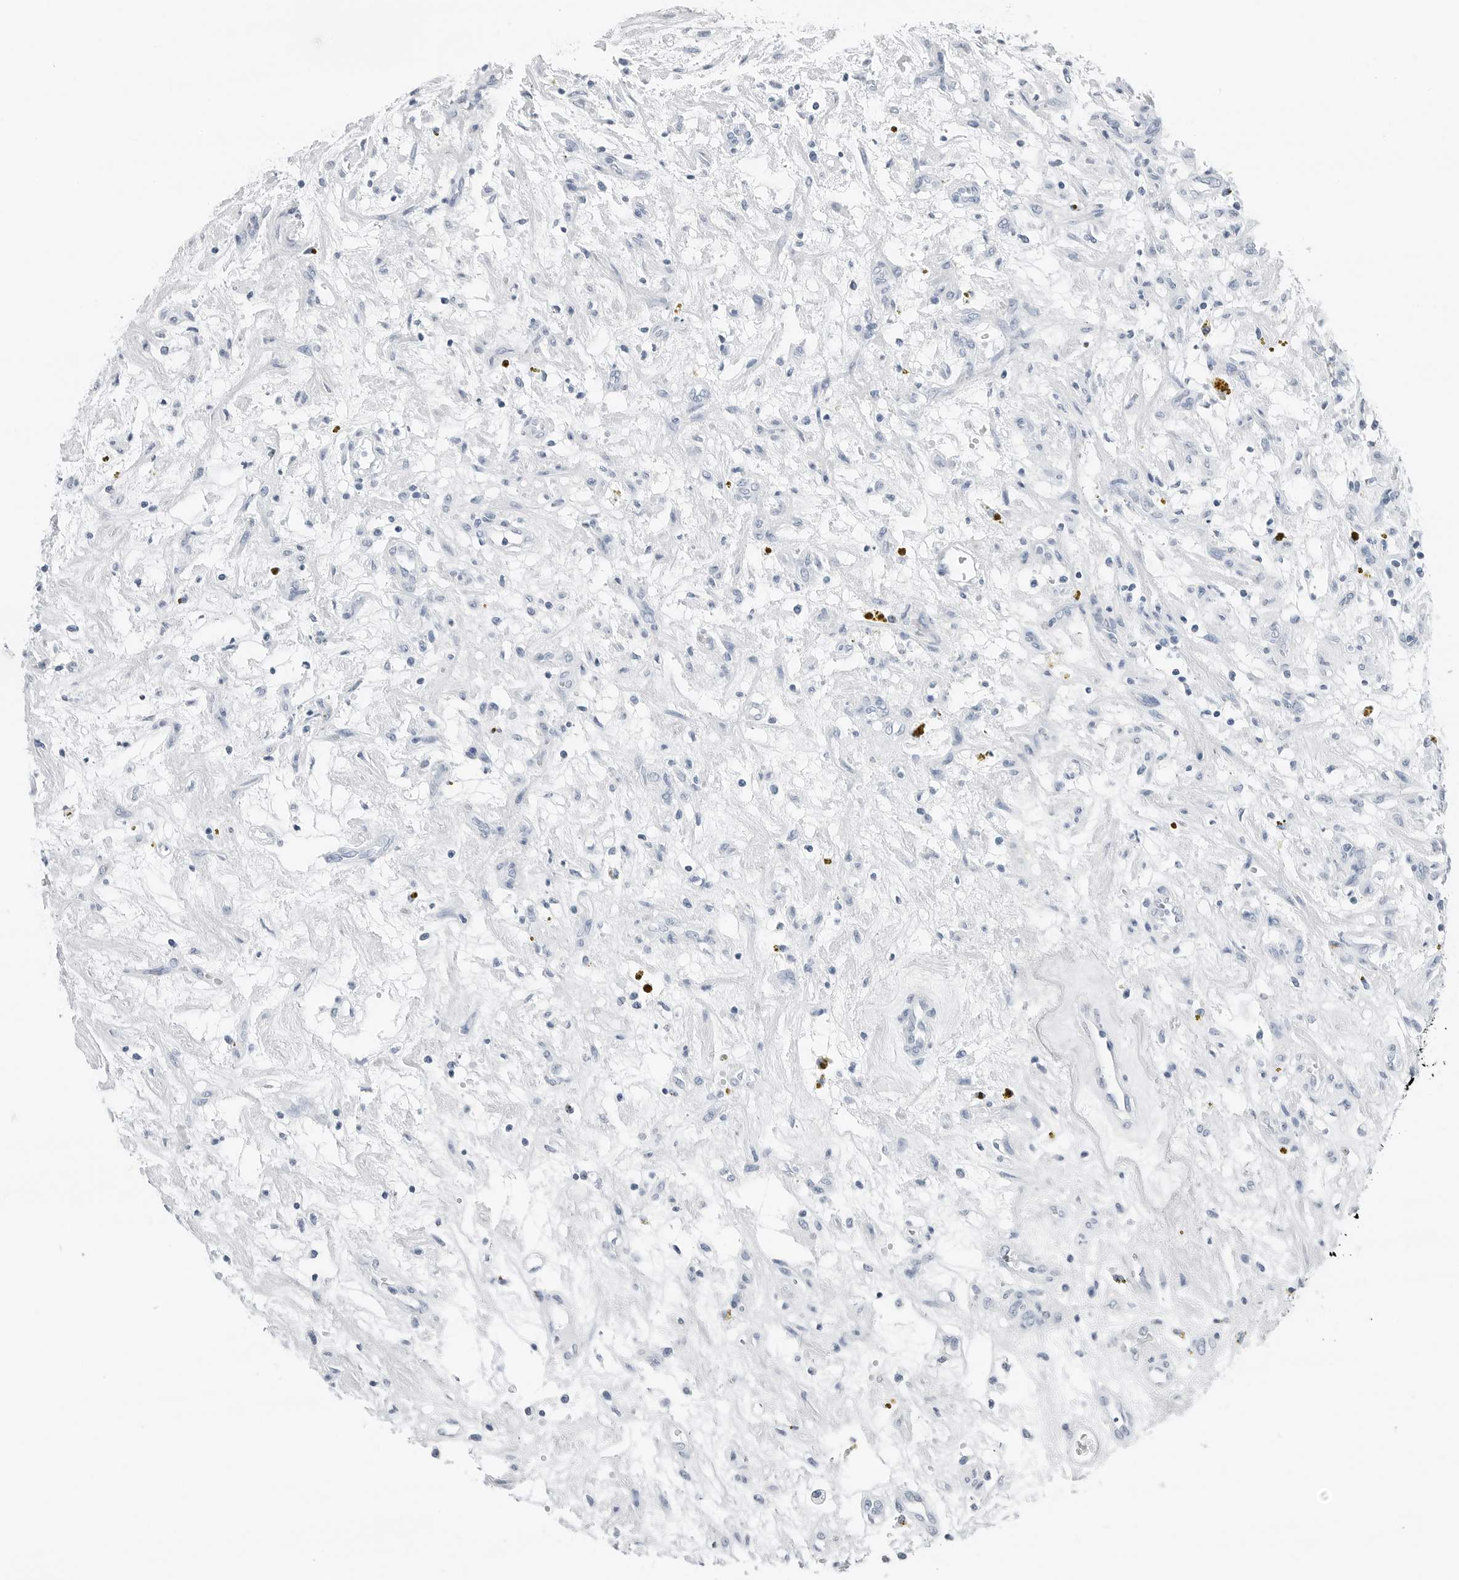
{"staining": {"intensity": "negative", "quantity": "none", "location": "none"}, "tissue": "renal cancer", "cell_type": "Tumor cells", "image_type": "cancer", "snomed": [{"axis": "morphology", "description": "Adenocarcinoma, NOS"}, {"axis": "topography", "description": "Kidney"}], "caption": "Renal adenocarcinoma was stained to show a protein in brown. There is no significant positivity in tumor cells.", "gene": "SLPI", "patient": {"sex": "female", "age": 57}}